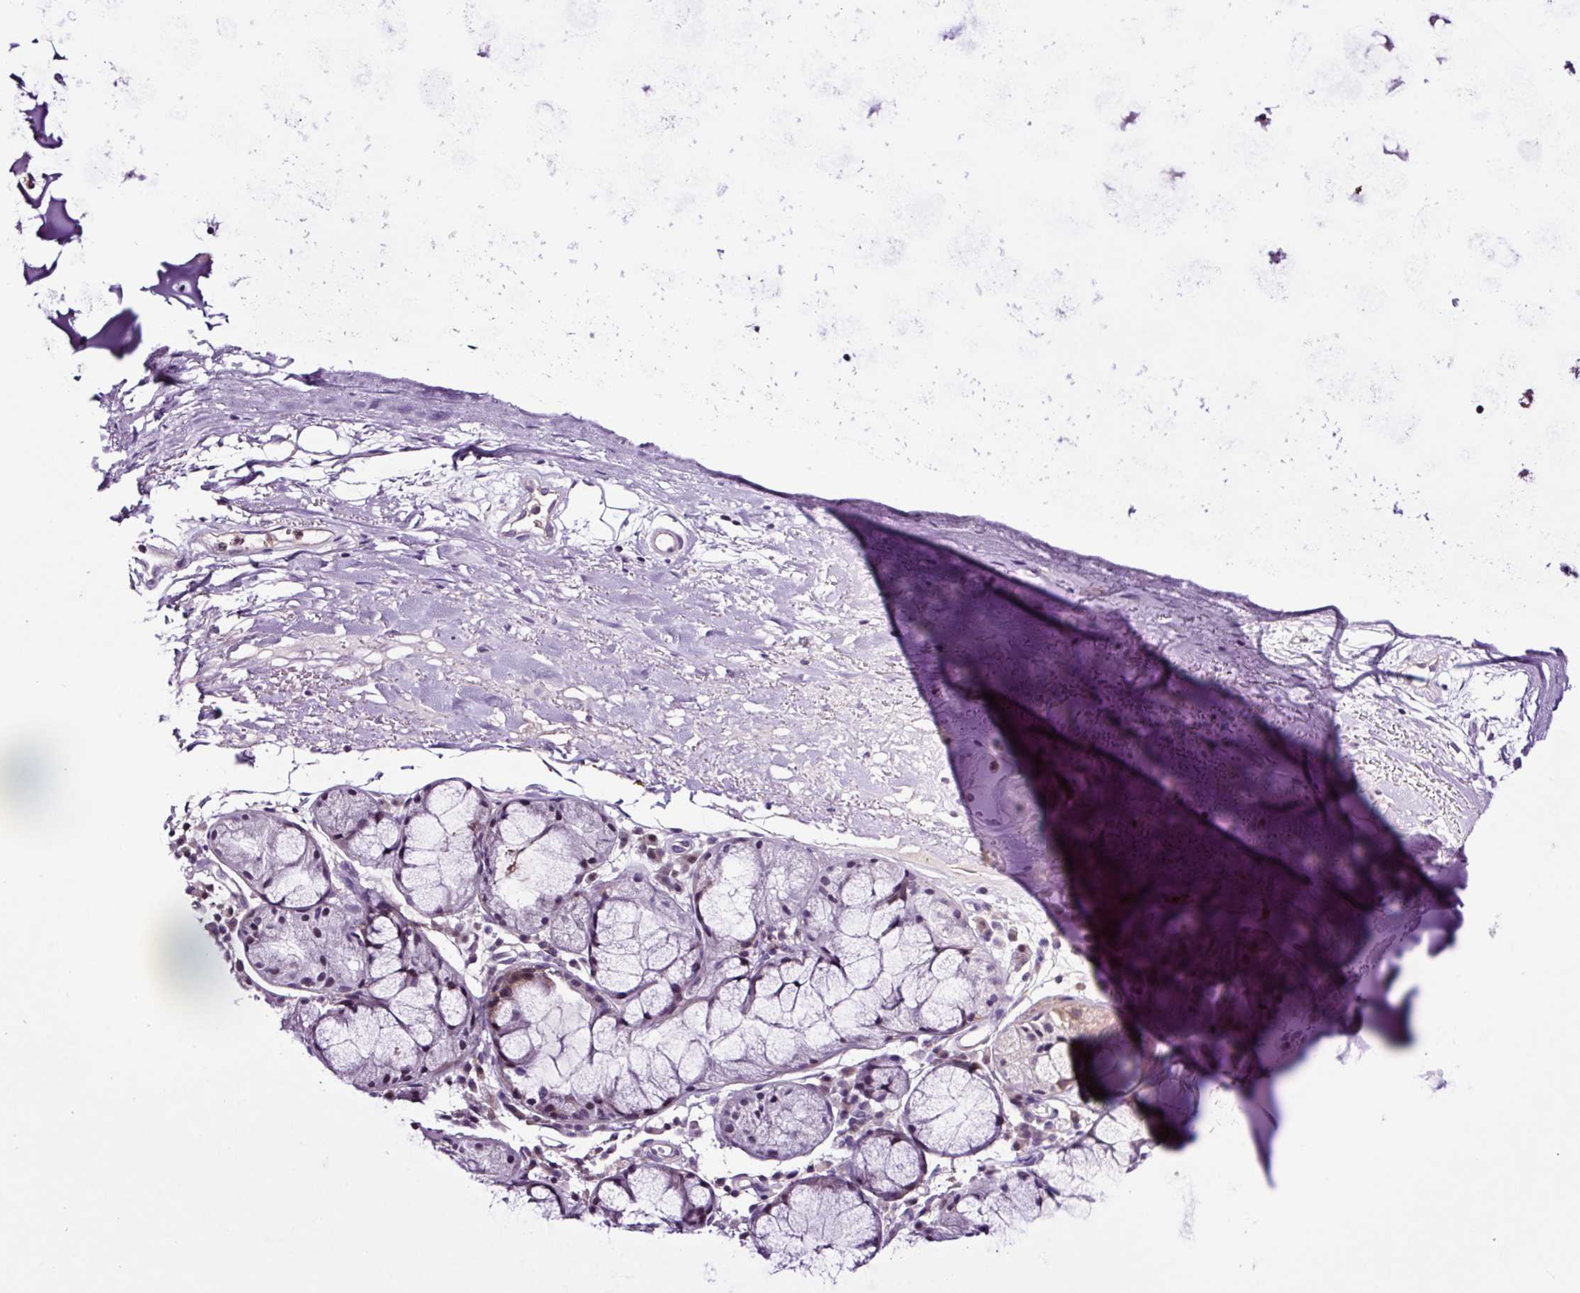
{"staining": {"intensity": "negative", "quantity": "none", "location": "none"}, "tissue": "adipose tissue", "cell_type": "Adipocytes", "image_type": "normal", "snomed": [{"axis": "morphology", "description": "Normal tissue, NOS"}, {"axis": "topography", "description": "Cartilage tissue"}, {"axis": "topography", "description": "Nasopharynx"}, {"axis": "topography", "description": "Thyroid gland"}], "caption": "IHC histopathology image of benign adipose tissue: human adipose tissue stained with DAB exhibits no significant protein staining in adipocytes.", "gene": "TAFA3", "patient": {"sex": "male", "age": 63}}